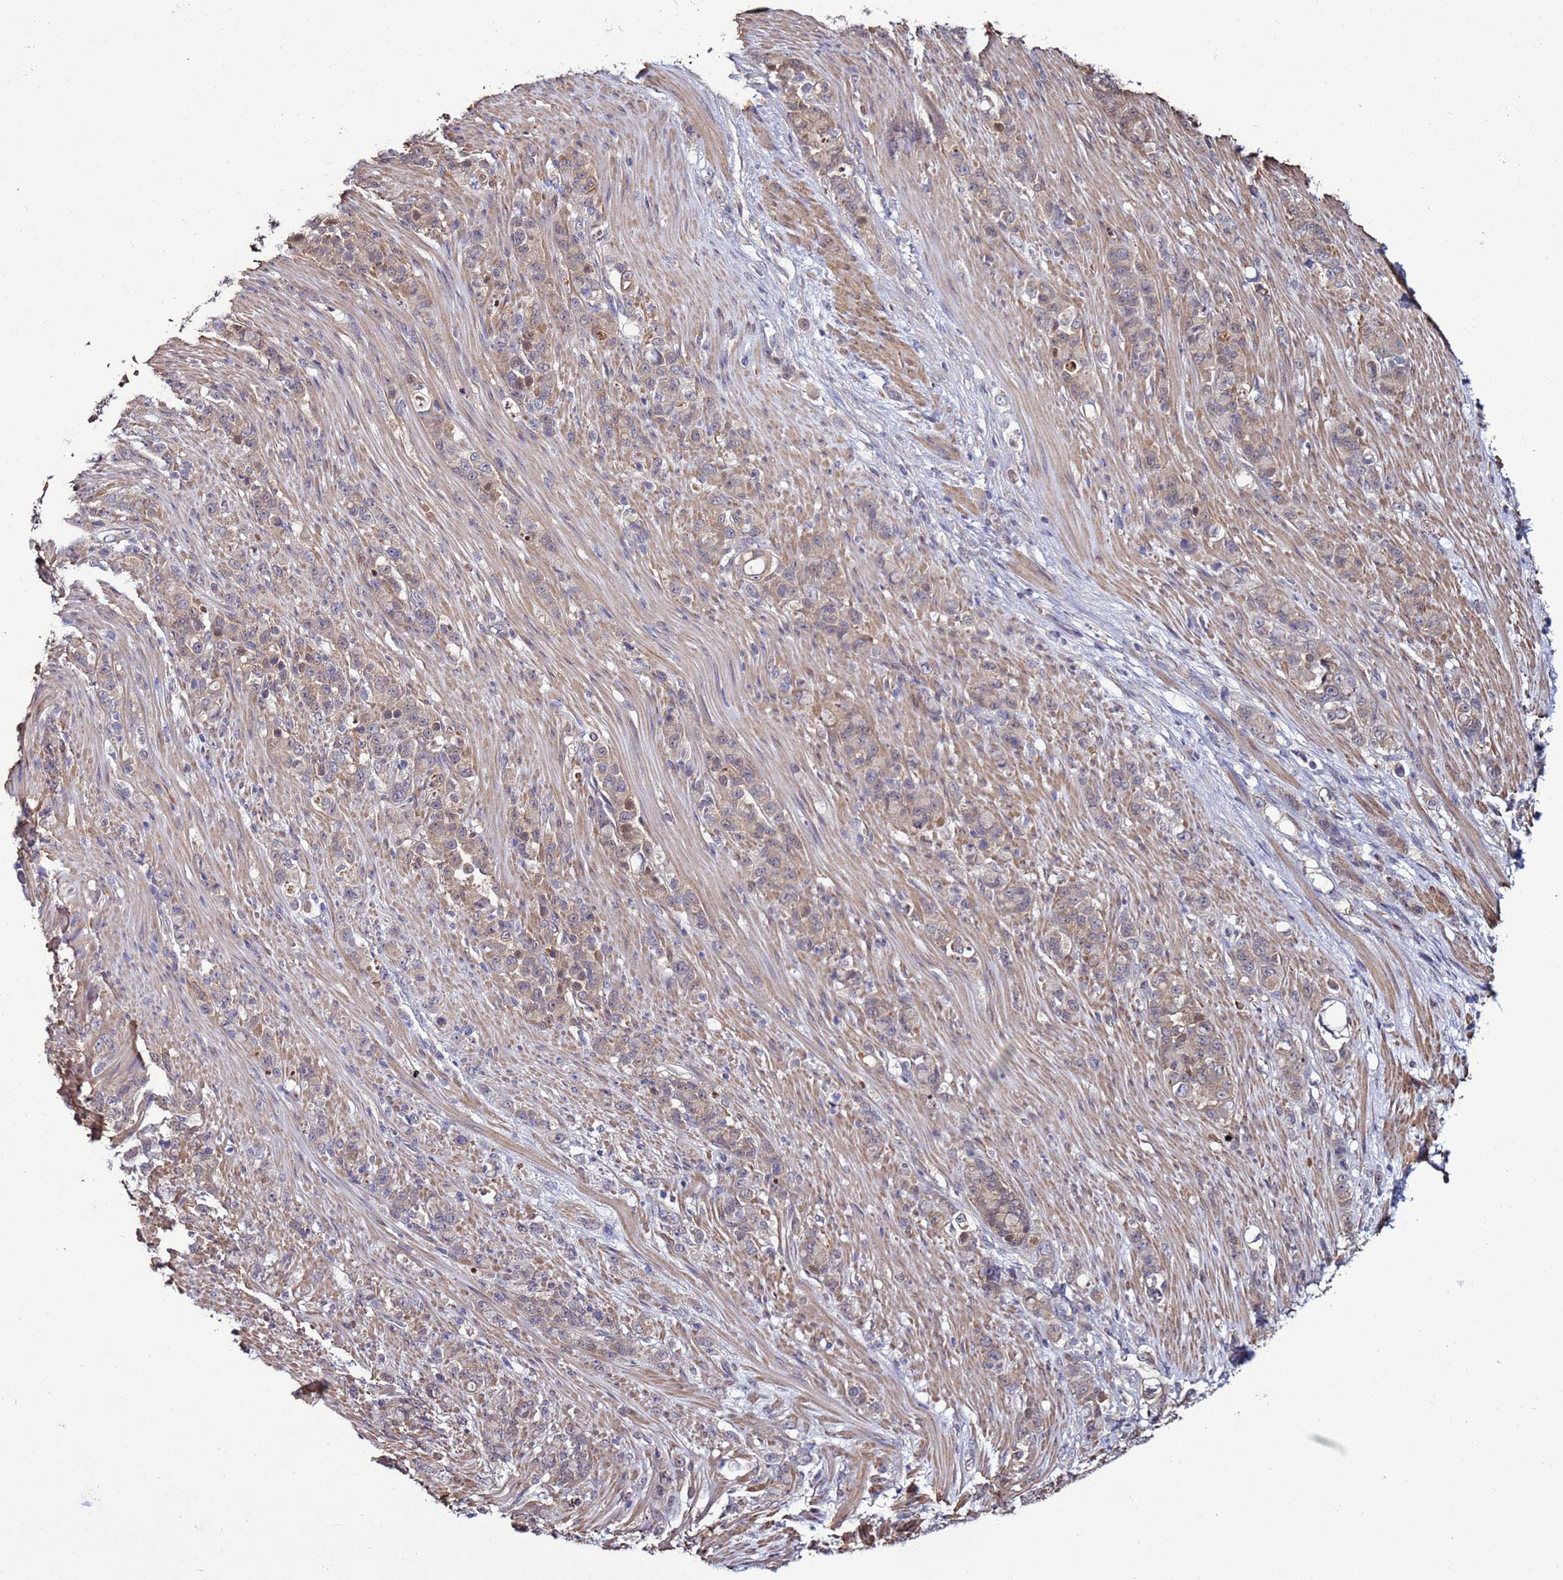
{"staining": {"intensity": "weak", "quantity": ">75%", "location": "cytoplasmic/membranous"}, "tissue": "stomach cancer", "cell_type": "Tumor cells", "image_type": "cancer", "snomed": [{"axis": "morphology", "description": "Normal tissue, NOS"}, {"axis": "morphology", "description": "Adenocarcinoma, NOS"}, {"axis": "topography", "description": "Stomach"}], "caption": "An image showing weak cytoplasmic/membranous expression in about >75% of tumor cells in stomach cancer (adenocarcinoma), as visualized by brown immunohistochemical staining.", "gene": "NAXE", "patient": {"sex": "female", "age": 79}}